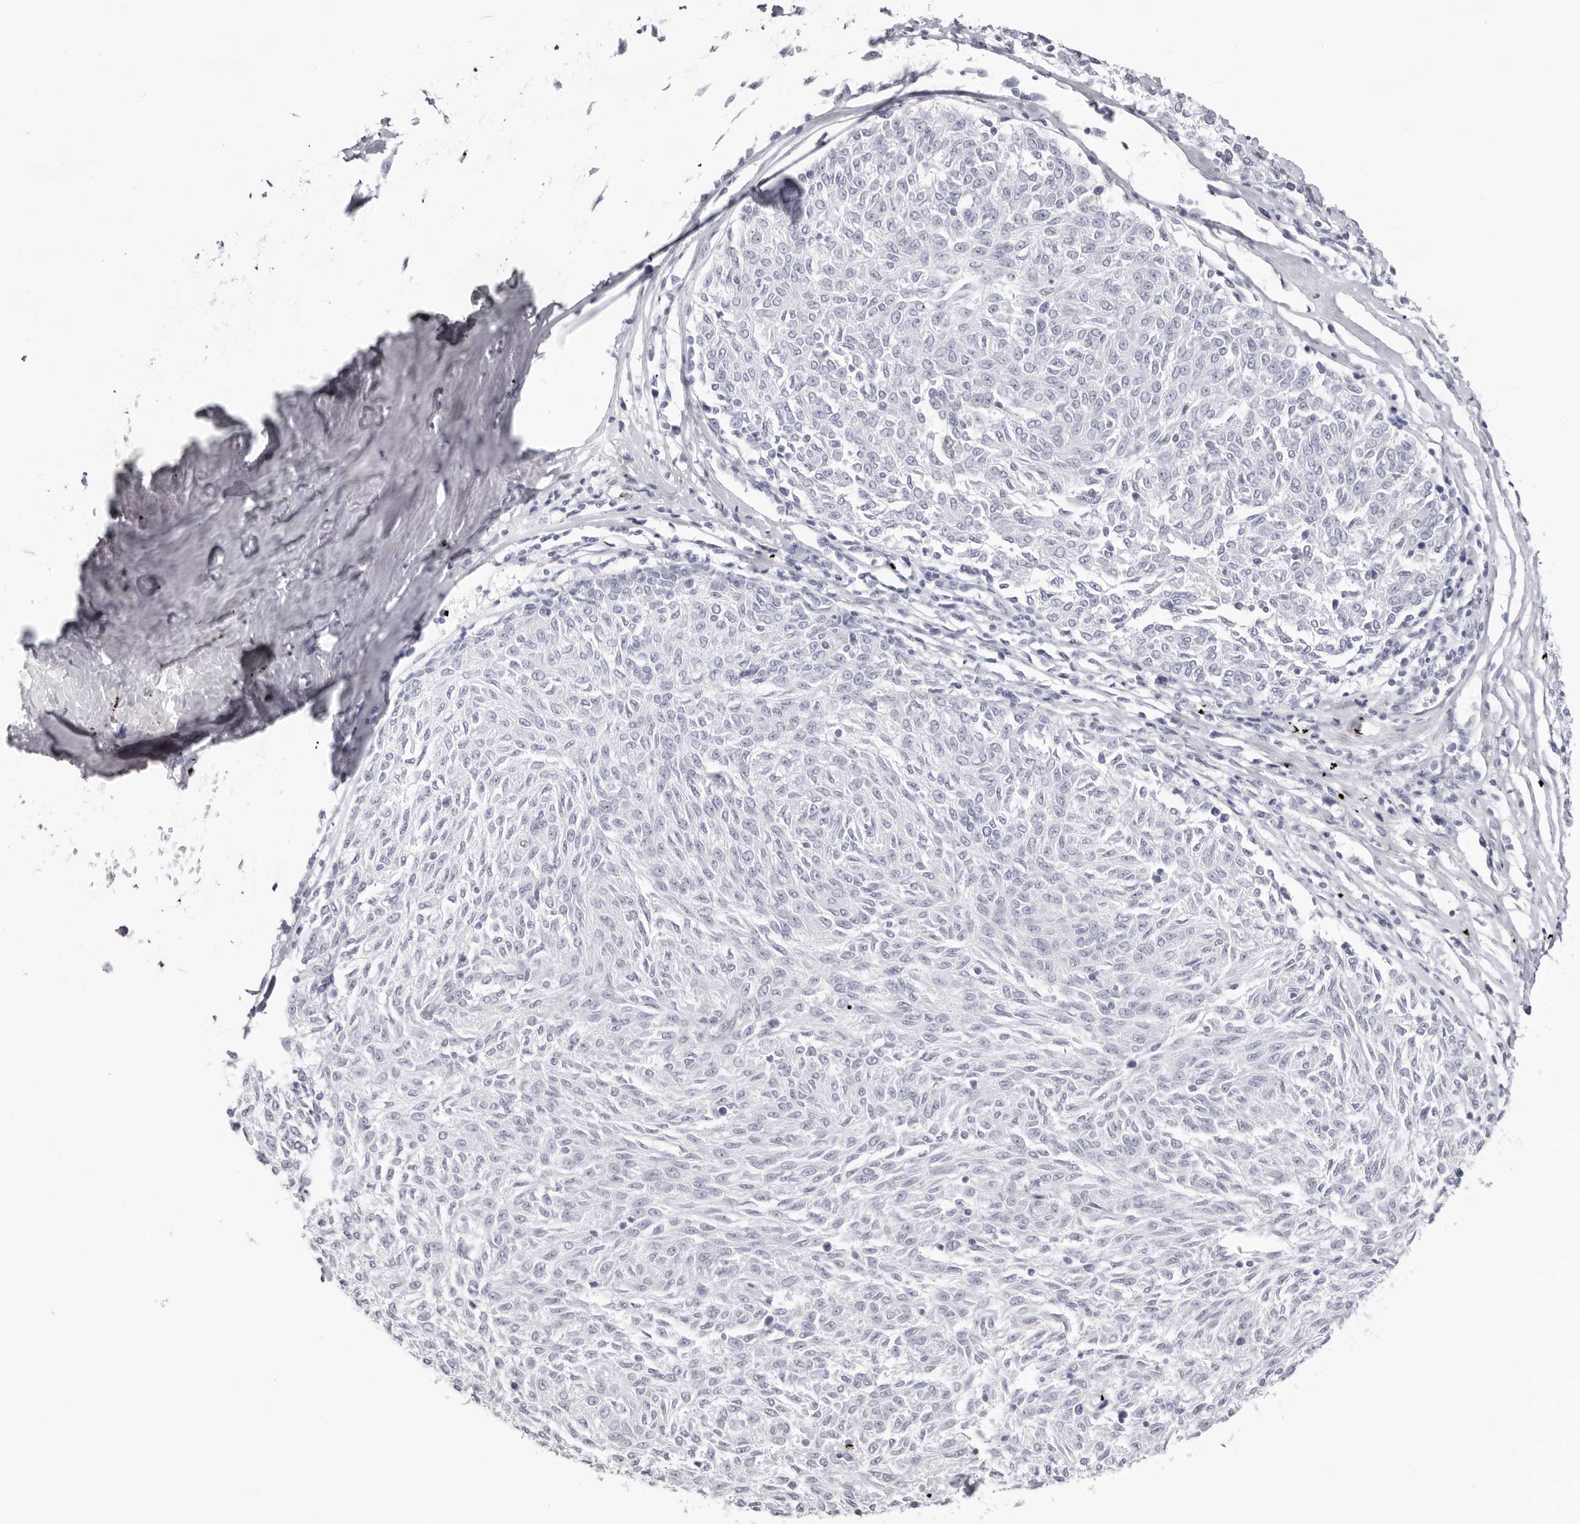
{"staining": {"intensity": "negative", "quantity": "none", "location": "none"}, "tissue": "melanoma", "cell_type": "Tumor cells", "image_type": "cancer", "snomed": [{"axis": "morphology", "description": "Malignant melanoma, NOS"}, {"axis": "topography", "description": "Skin"}], "caption": "Human malignant melanoma stained for a protein using immunohistochemistry exhibits no staining in tumor cells.", "gene": "INSL3", "patient": {"sex": "female", "age": 72}}